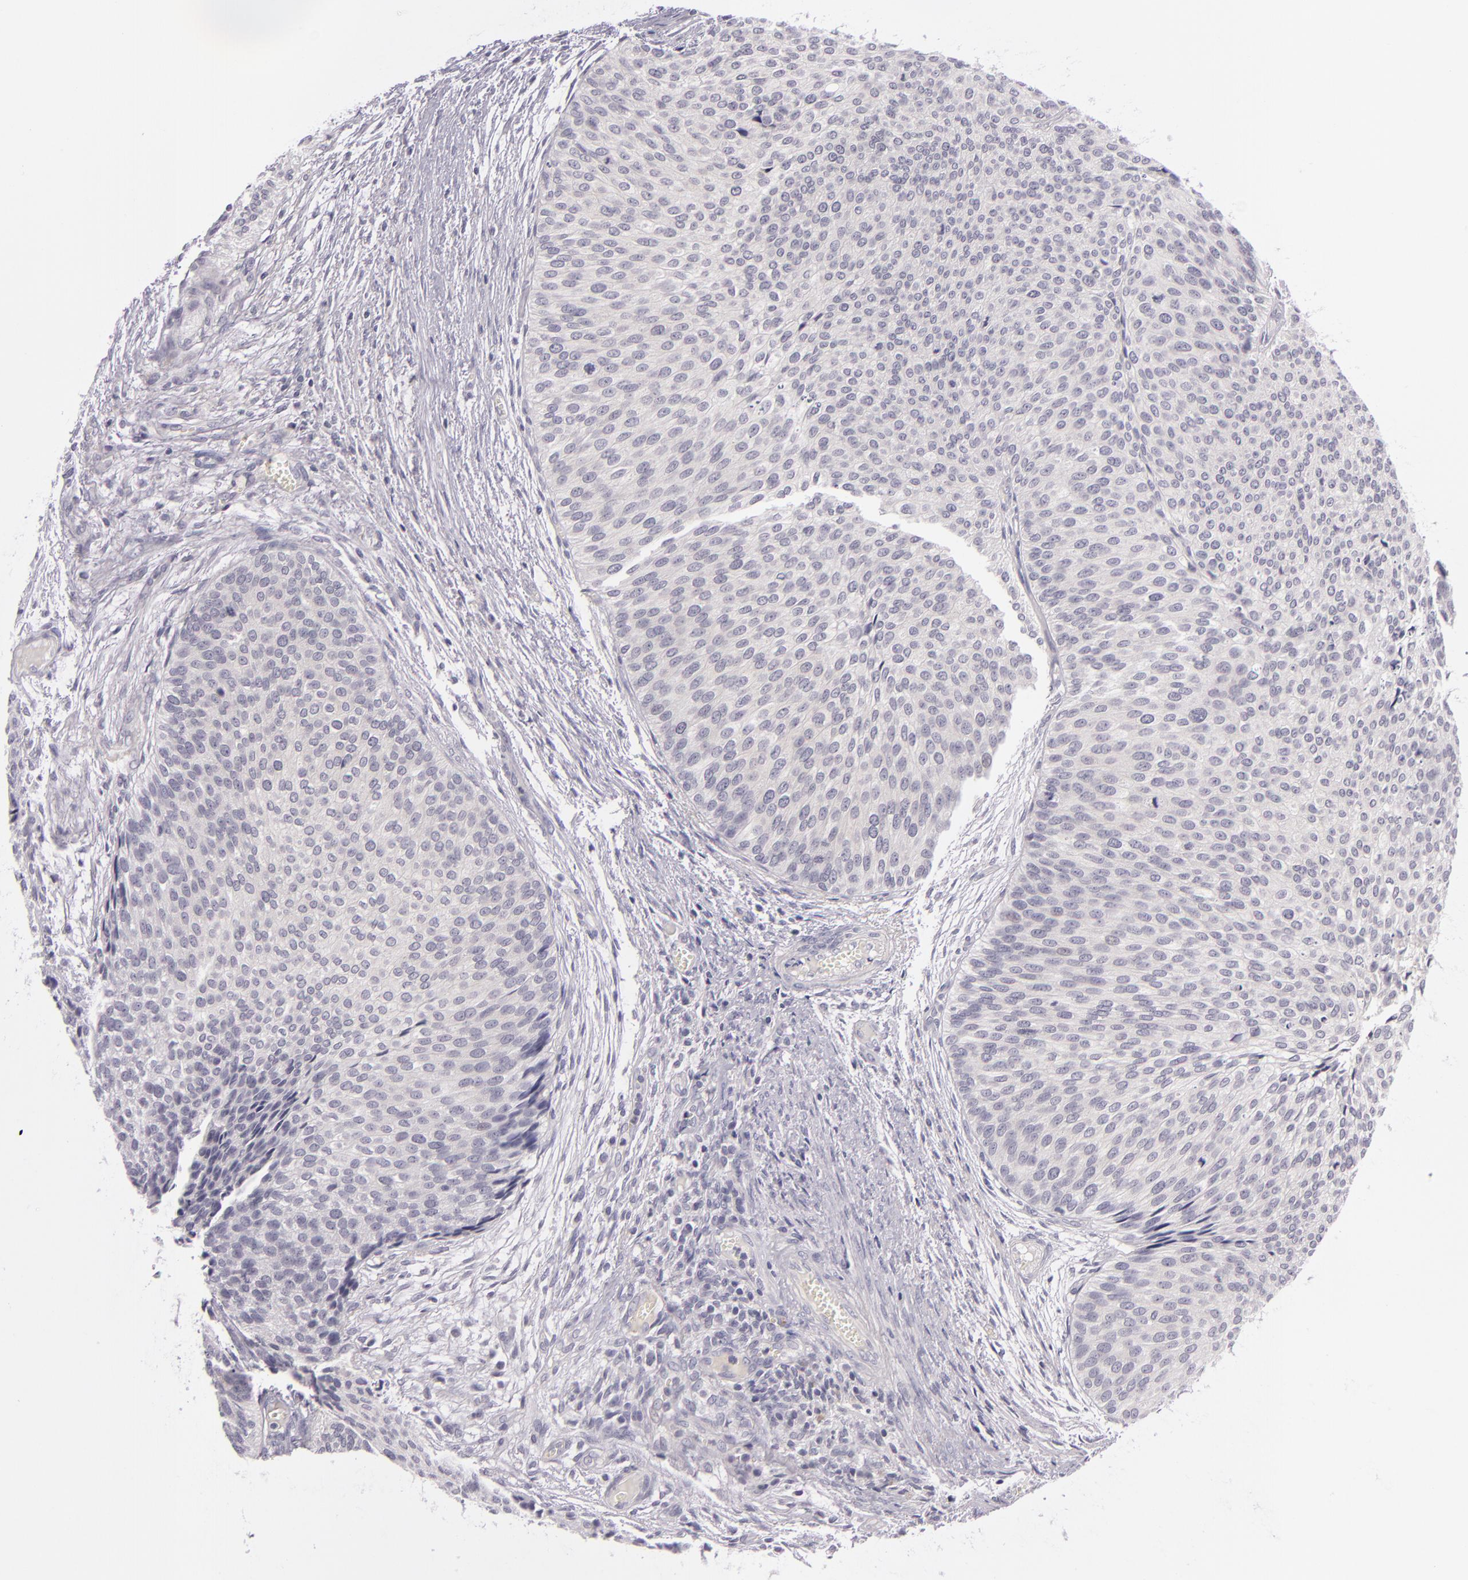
{"staining": {"intensity": "negative", "quantity": "none", "location": "none"}, "tissue": "urothelial cancer", "cell_type": "Tumor cells", "image_type": "cancer", "snomed": [{"axis": "morphology", "description": "Urothelial carcinoma, Low grade"}, {"axis": "topography", "description": "Urinary bladder"}], "caption": "This is an immunohistochemistry (IHC) image of human urothelial cancer. There is no positivity in tumor cells.", "gene": "DAG1", "patient": {"sex": "male", "age": 84}}